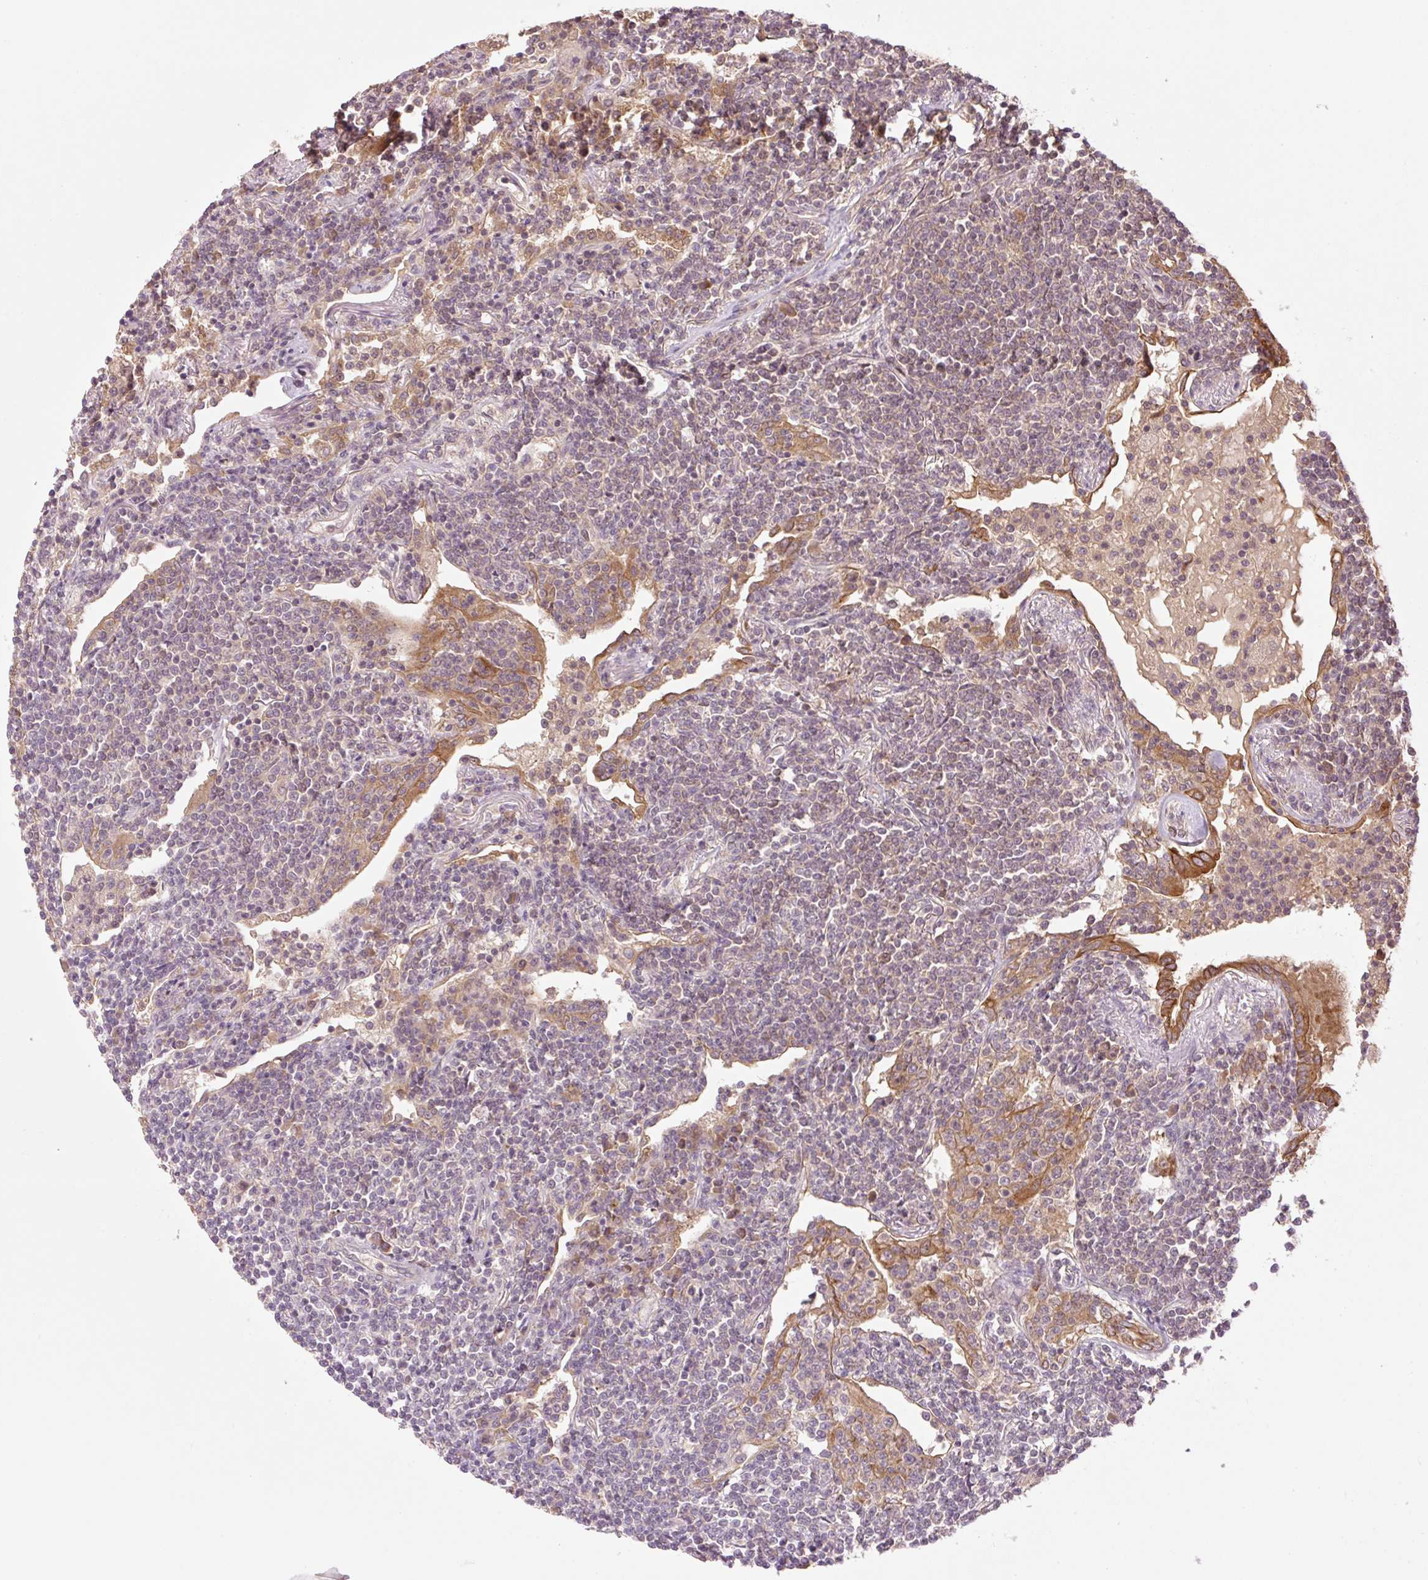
{"staining": {"intensity": "weak", "quantity": "25%-75%", "location": "cytoplasmic/membranous,nuclear"}, "tissue": "lymphoma", "cell_type": "Tumor cells", "image_type": "cancer", "snomed": [{"axis": "morphology", "description": "Malignant lymphoma, non-Hodgkin's type, Low grade"}, {"axis": "topography", "description": "Lung"}], "caption": "A high-resolution histopathology image shows IHC staining of lymphoma, which reveals weak cytoplasmic/membranous and nuclear expression in approximately 25%-75% of tumor cells. The staining was performed using DAB to visualize the protein expression in brown, while the nuclei were stained in blue with hematoxylin (Magnification: 20x).", "gene": "YJU2B", "patient": {"sex": "female", "age": 71}}